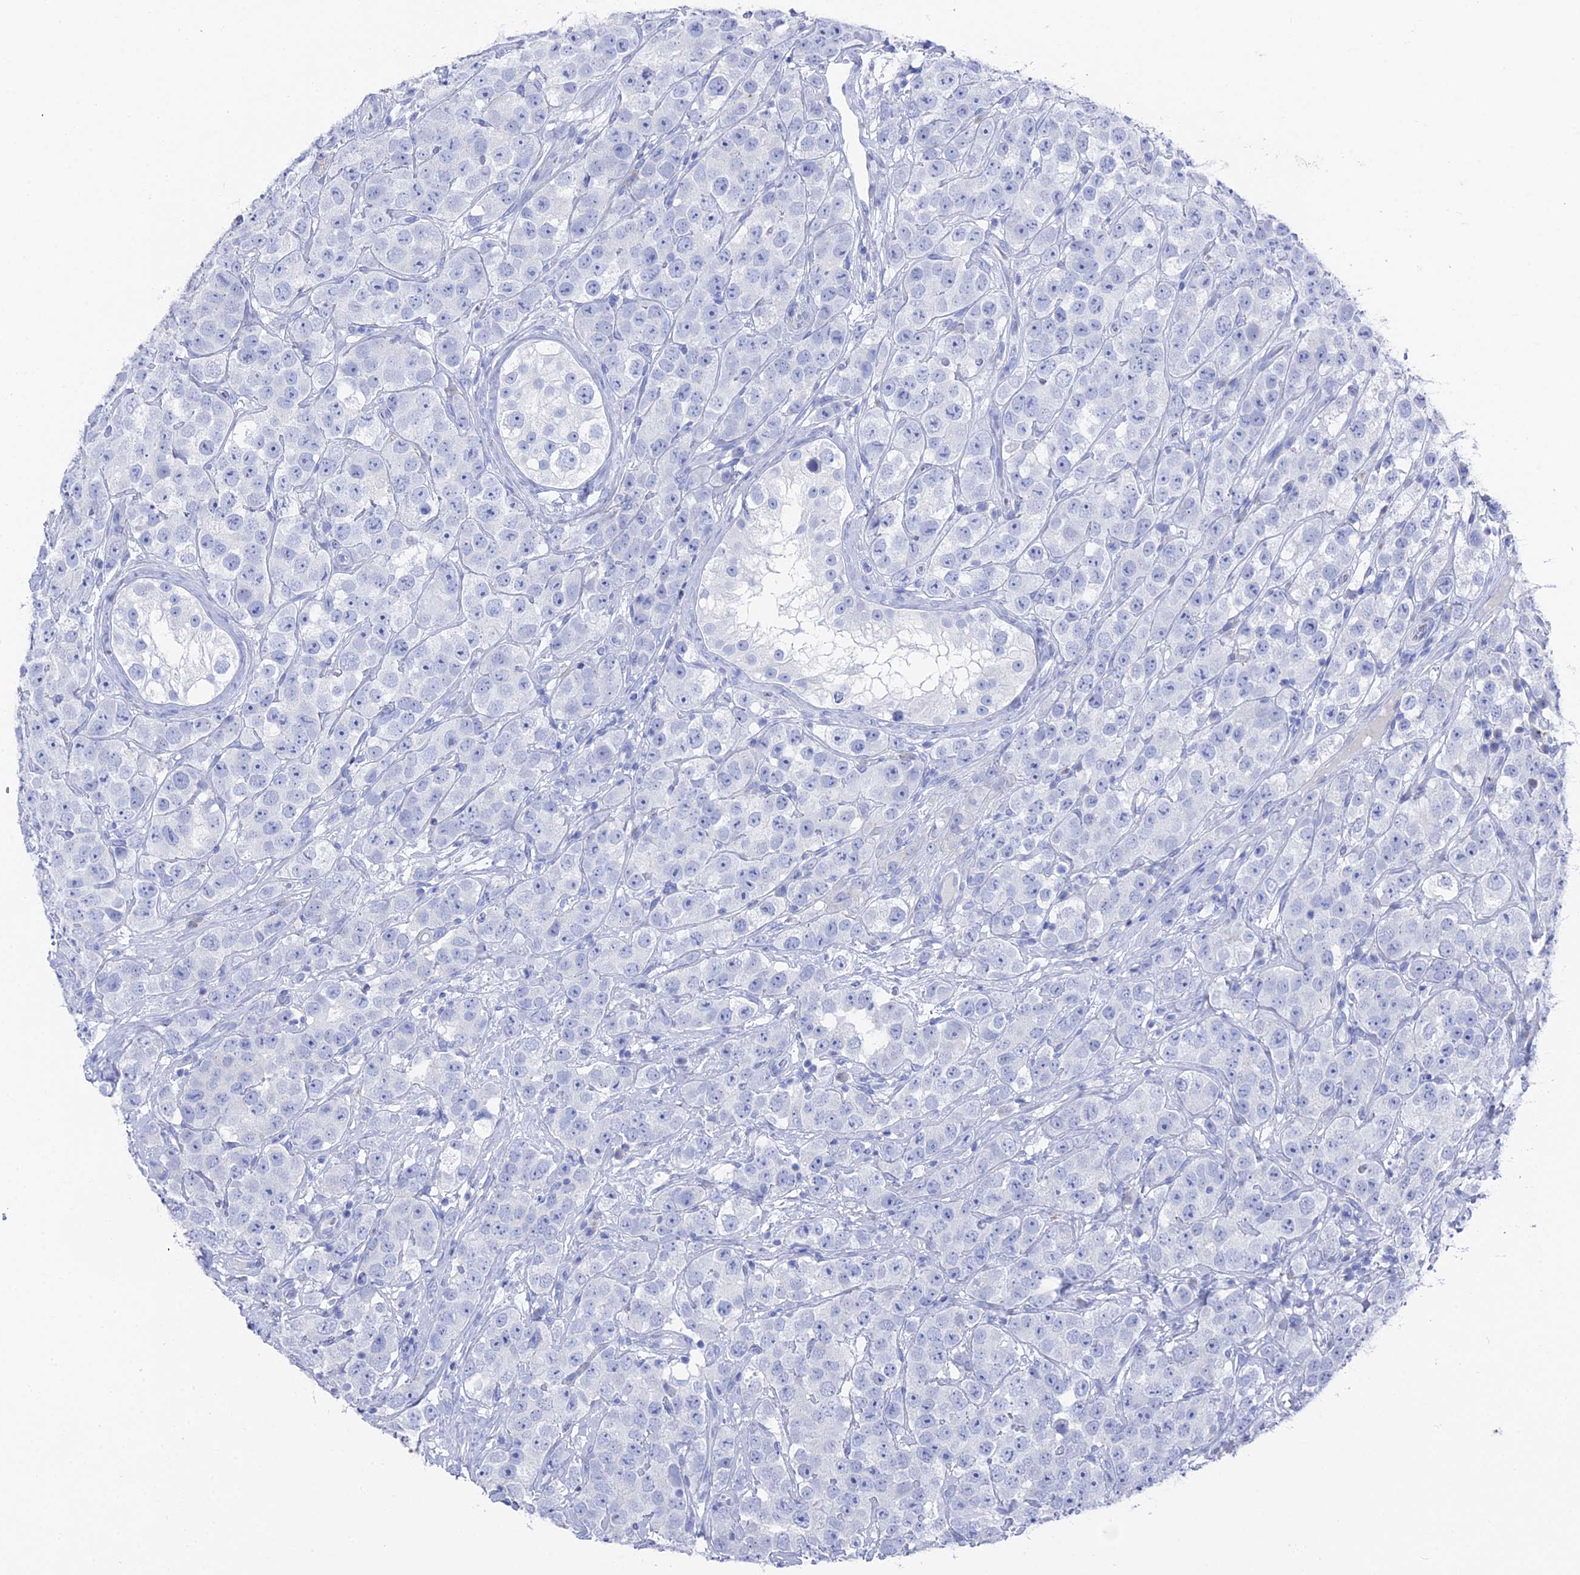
{"staining": {"intensity": "negative", "quantity": "none", "location": "none"}, "tissue": "testis cancer", "cell_type": "Tumor cells", "image_type": "cancer", "snomed": [{"axis": "morphology", "description": "Seminoma, NOS"}, {"axis": "topography", "description": "Testis"}], "caption": "This is an IHC image of human seminoma (testis). There is no positivity in tumor cells.", "gene": "ENPP3", "patient": {"sex": "male", "age": 28}}